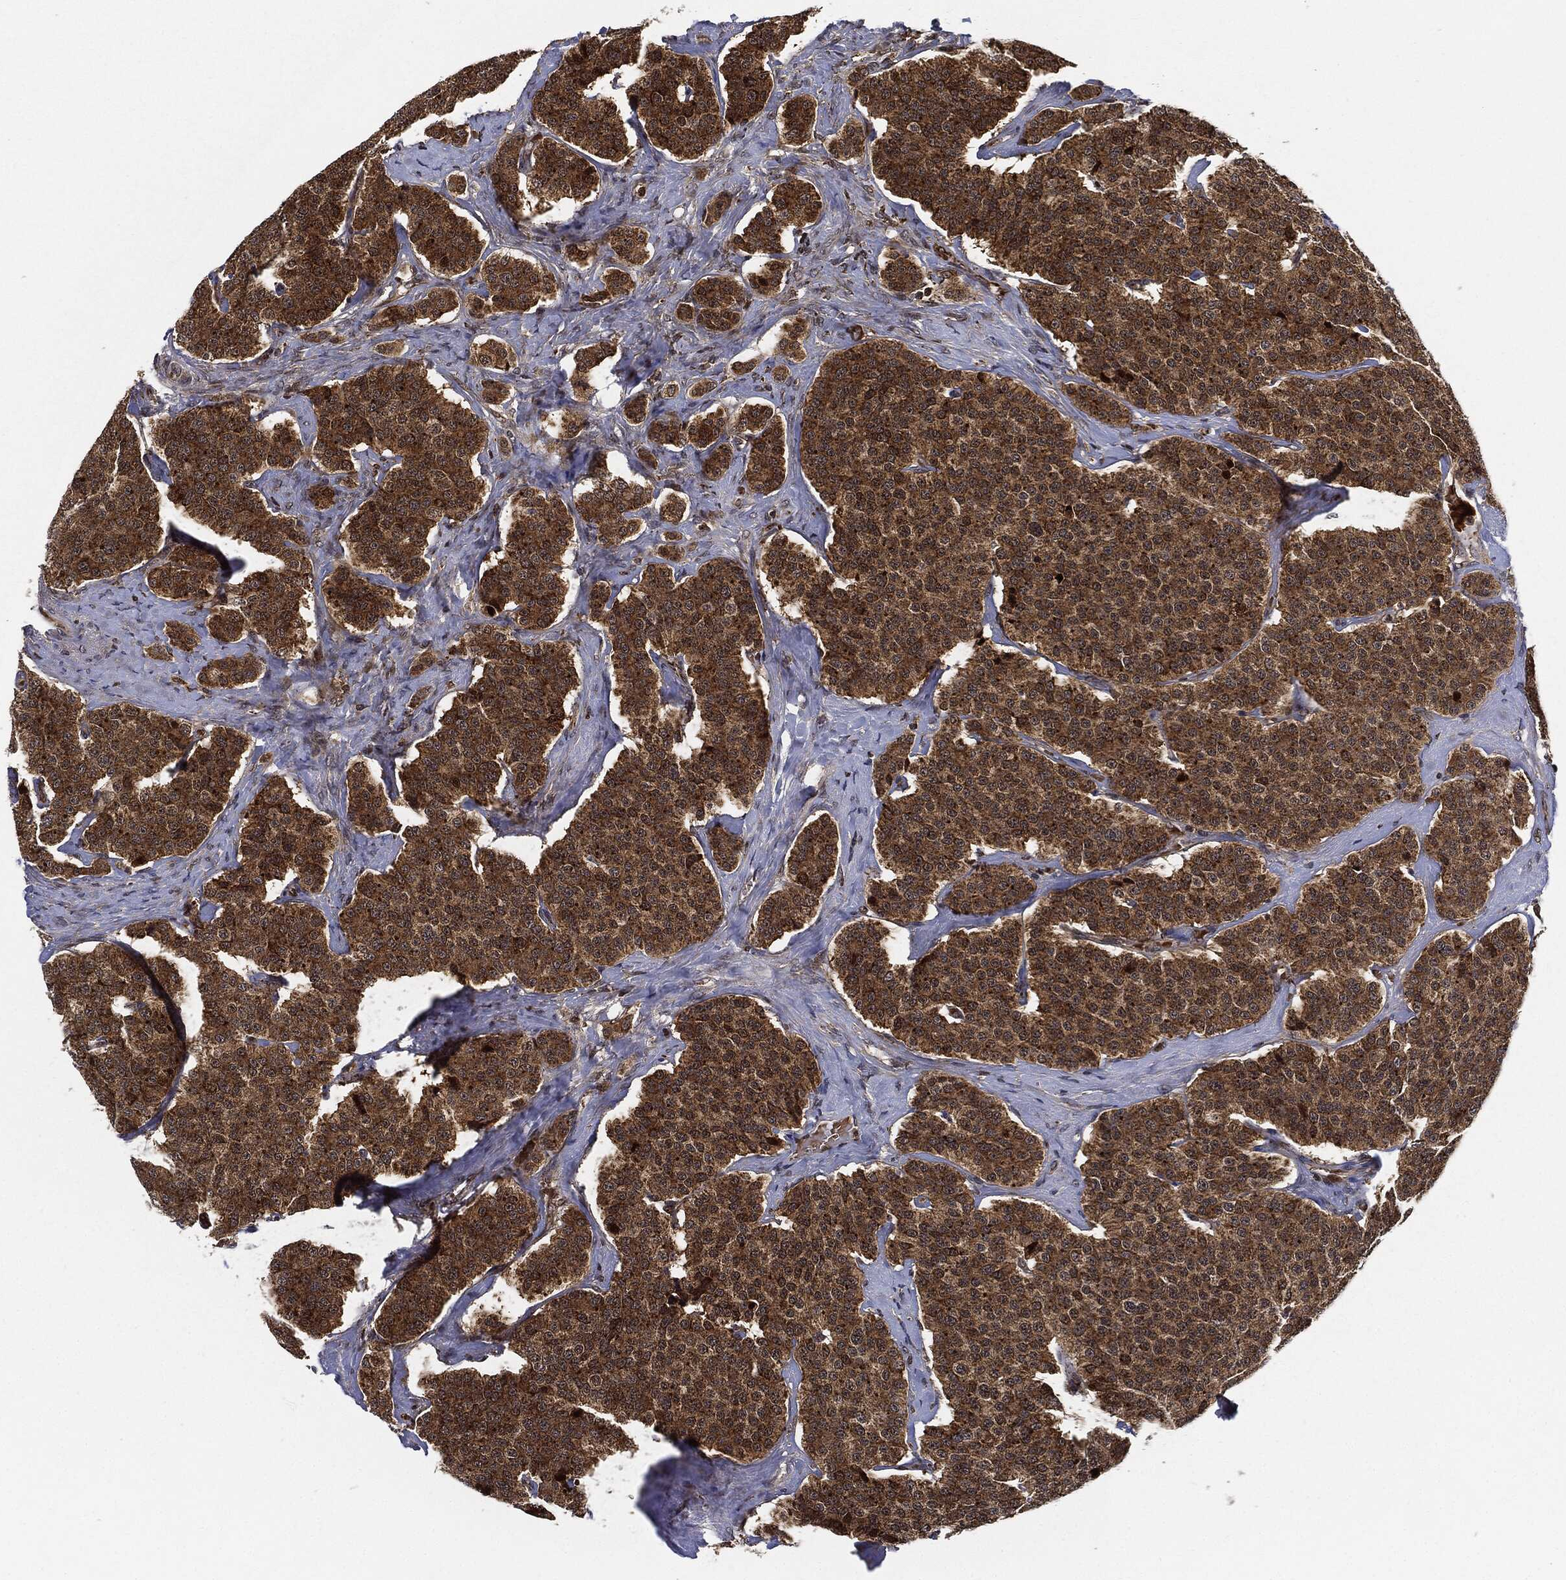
{"staining": {"intensity": "moderate", "quantity": ">75%", "location": "cytoplasmic/membranous"}, "tissue": "carcinoid", "cell_type": "Tumor cells", "image_type": "cancer", "snomed": [{"axis": "morphology", "description": "Carcinoid, malignant, NOS"}, {"axis": "topography", "description": "Small intestine"}], "caption": "Protein positivity by immunohistochemistry demonstrates moderate cytoplasmic/membranous staining in approximately >75% of tumor cells in malignant carcinoid. Nuclei are stained in blue.", "gene": "RNASEL", "patient": {"sex": "female", "age": 58}}